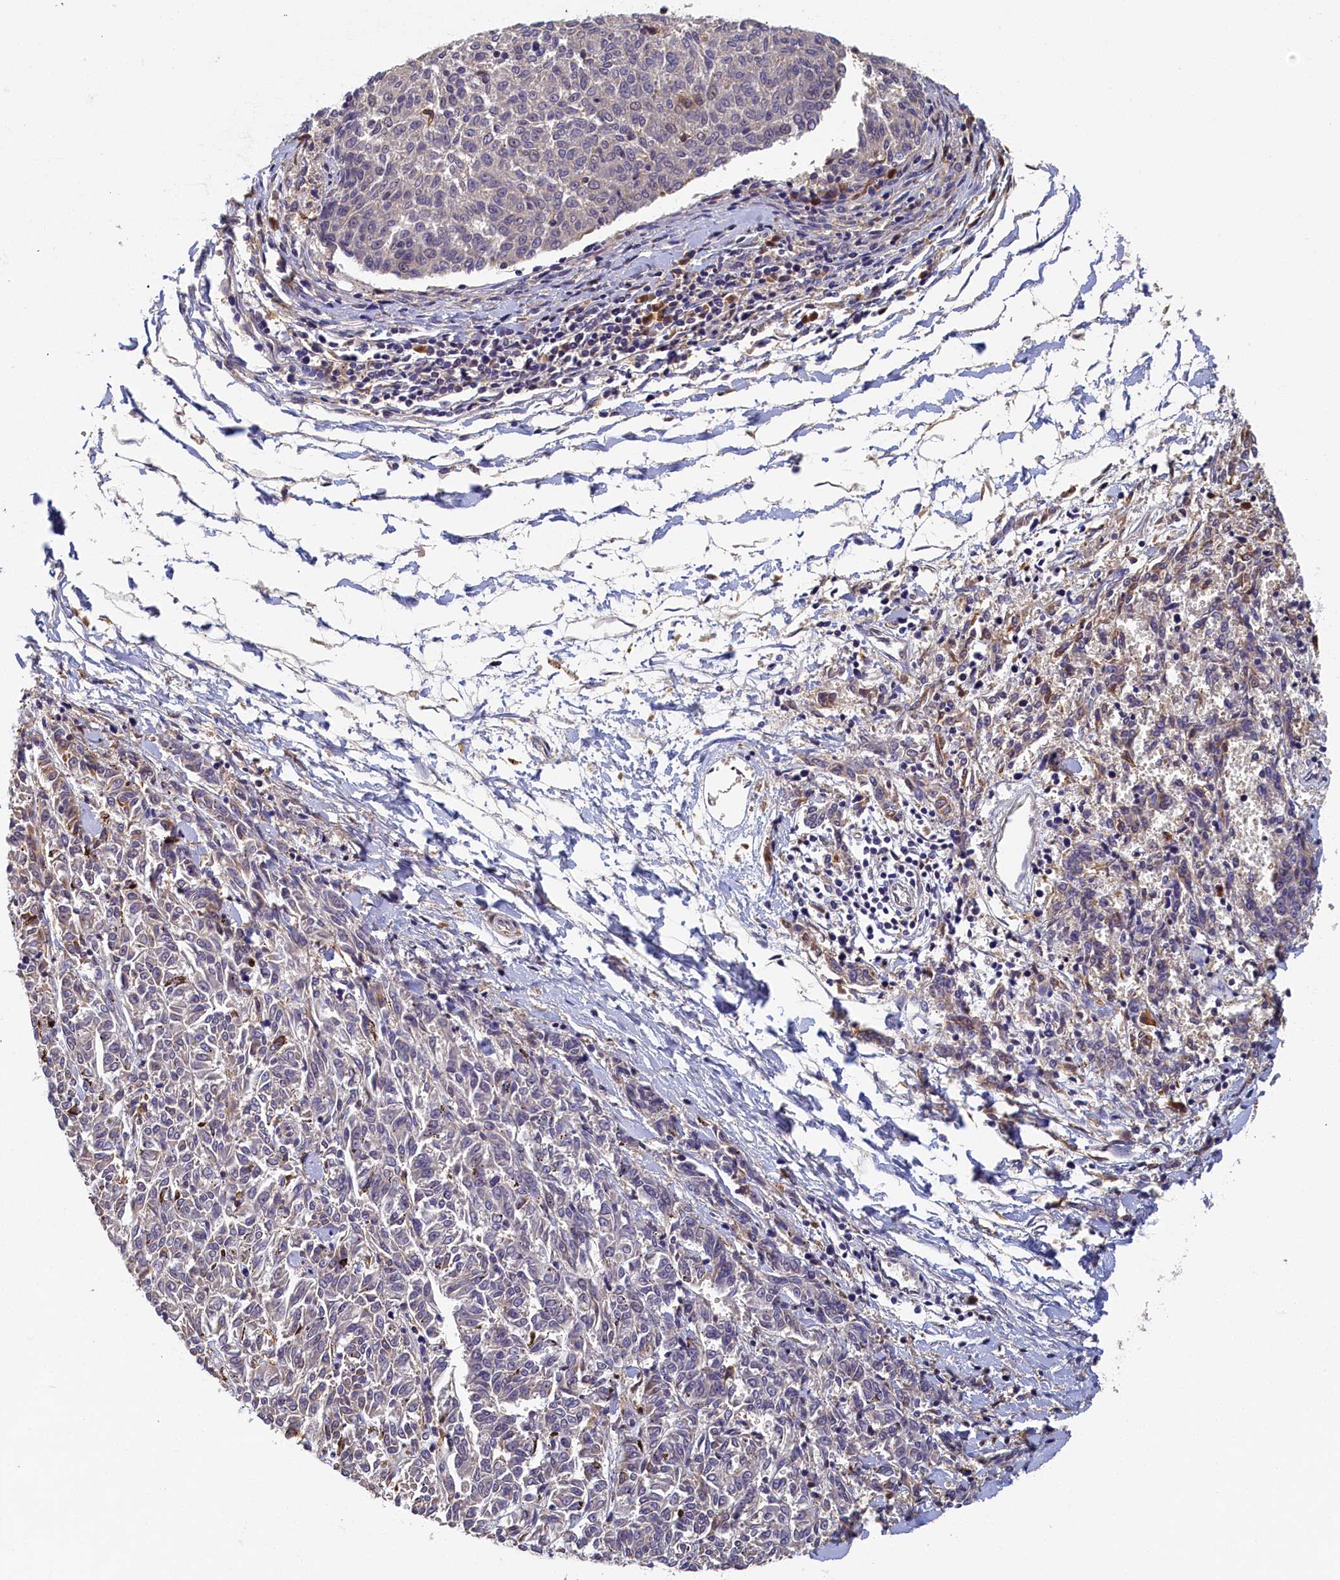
{"staining": {"intensity": "weak", "quantity": "<25%", "location": "cytoplasmic/membranous"}, "tissue": "melanoma", "cell_type": "Tumor cells", "image_type": "cancer", "snomed": [{"axis": "morphology", "description": "Malignant melanoma, NOS"}, {"axis": "topography", "description": "Skin"}], "caption": "Micrograph shows no protein expression in tumor cells of melanoma tissue.", "gene": "TBCB", "patient": {"sex": "female", "age": 72}}